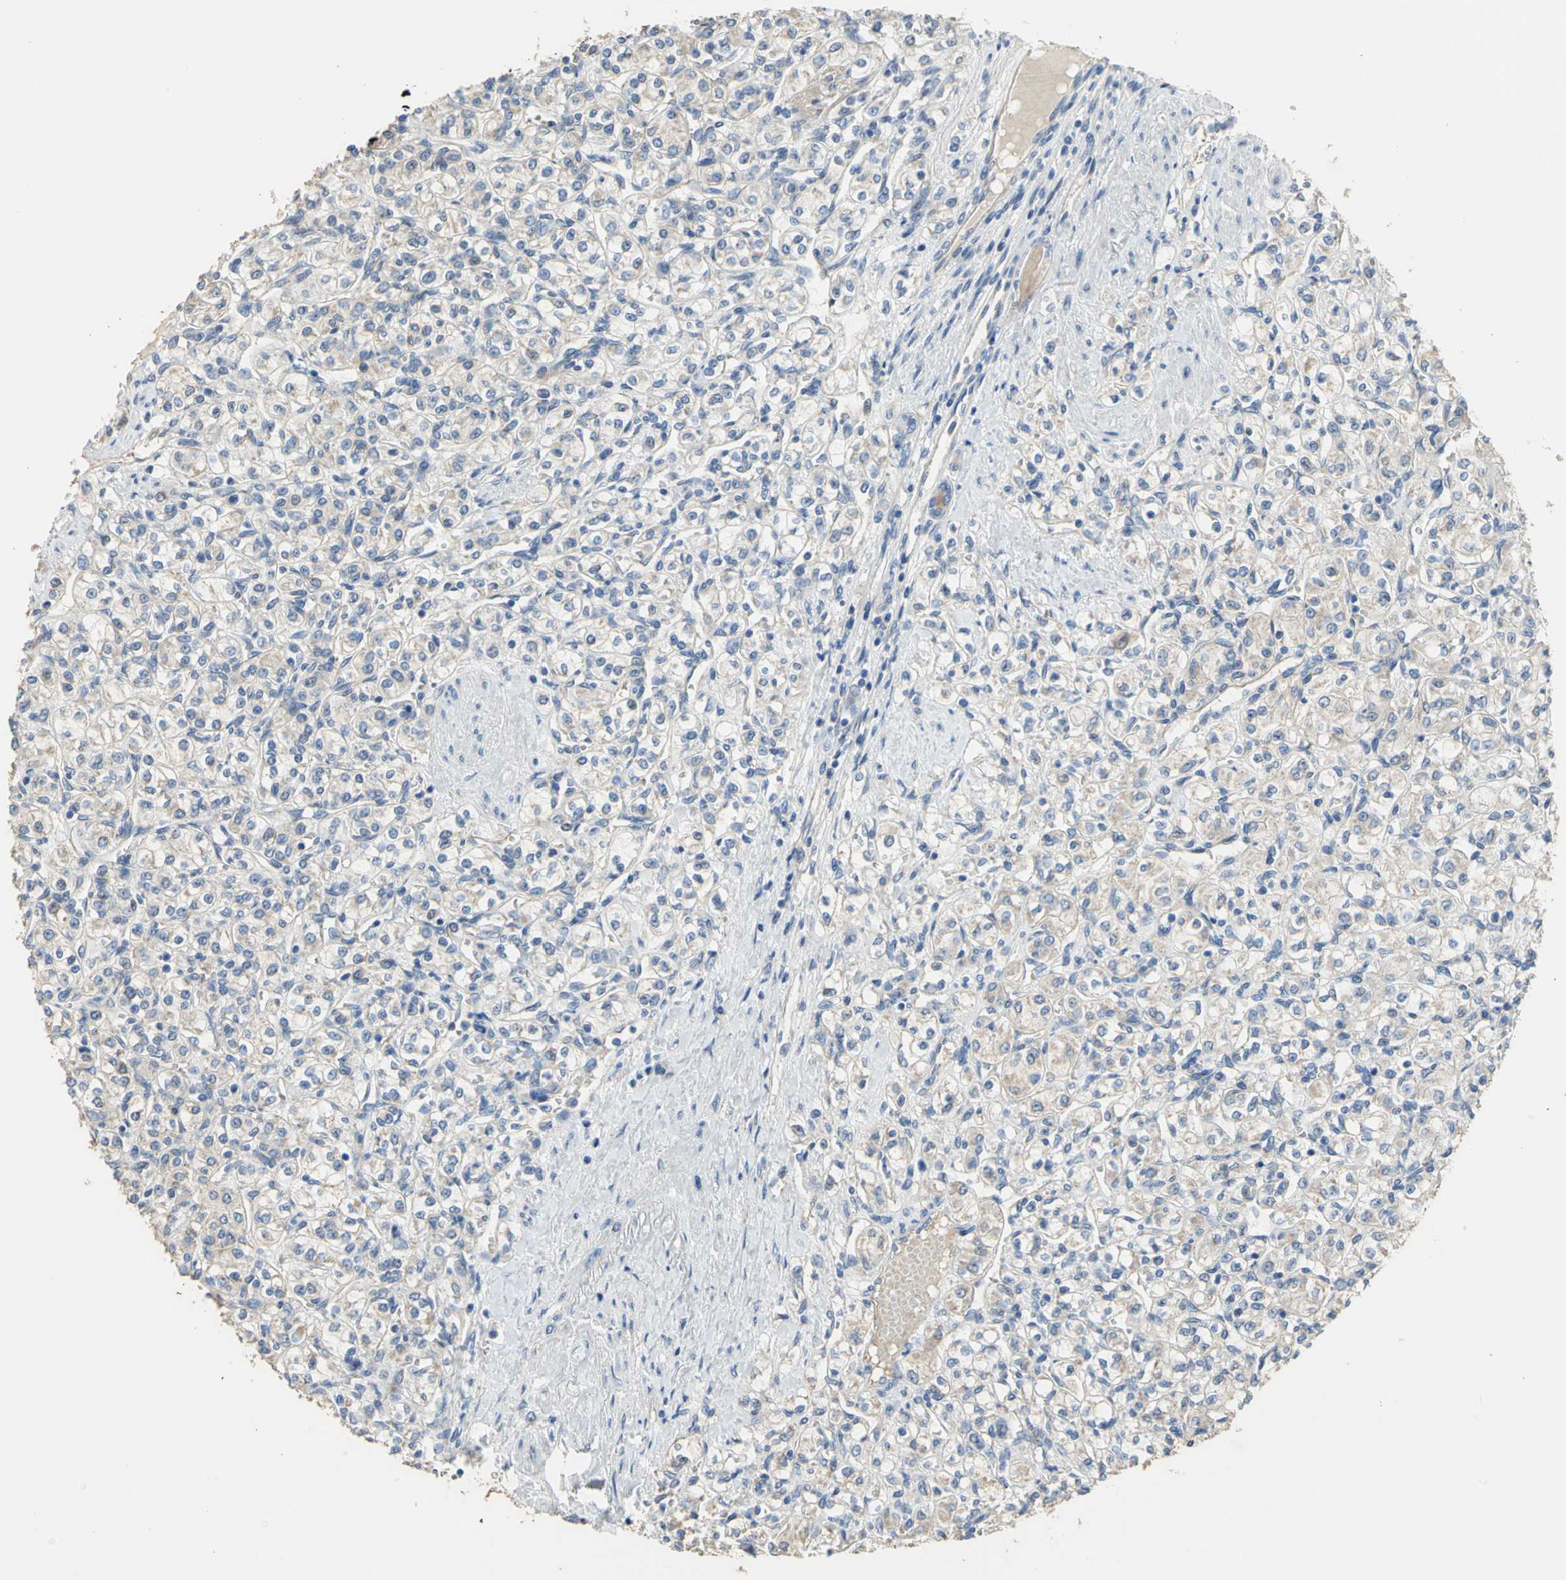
{"staining": {"intensity": "negative", "quantity": "none", "location": "none"}, "tissue": "renal cancer", "cell_type": "Tumor cells", "image_type": "cancer", "snomed": [{"axis": "morphology", "description": "Adenocarcinoma, NOS"}, {"axis": "topography", "description": "Kidney"}], "caption": "Immunohistochemistry (IHC) micrograph of renal cancer stained for a protein (brown), which reveals no expression in tumor cells.", "gene": "HTR1F", "patient": {"sex": "male", "age": 77}}